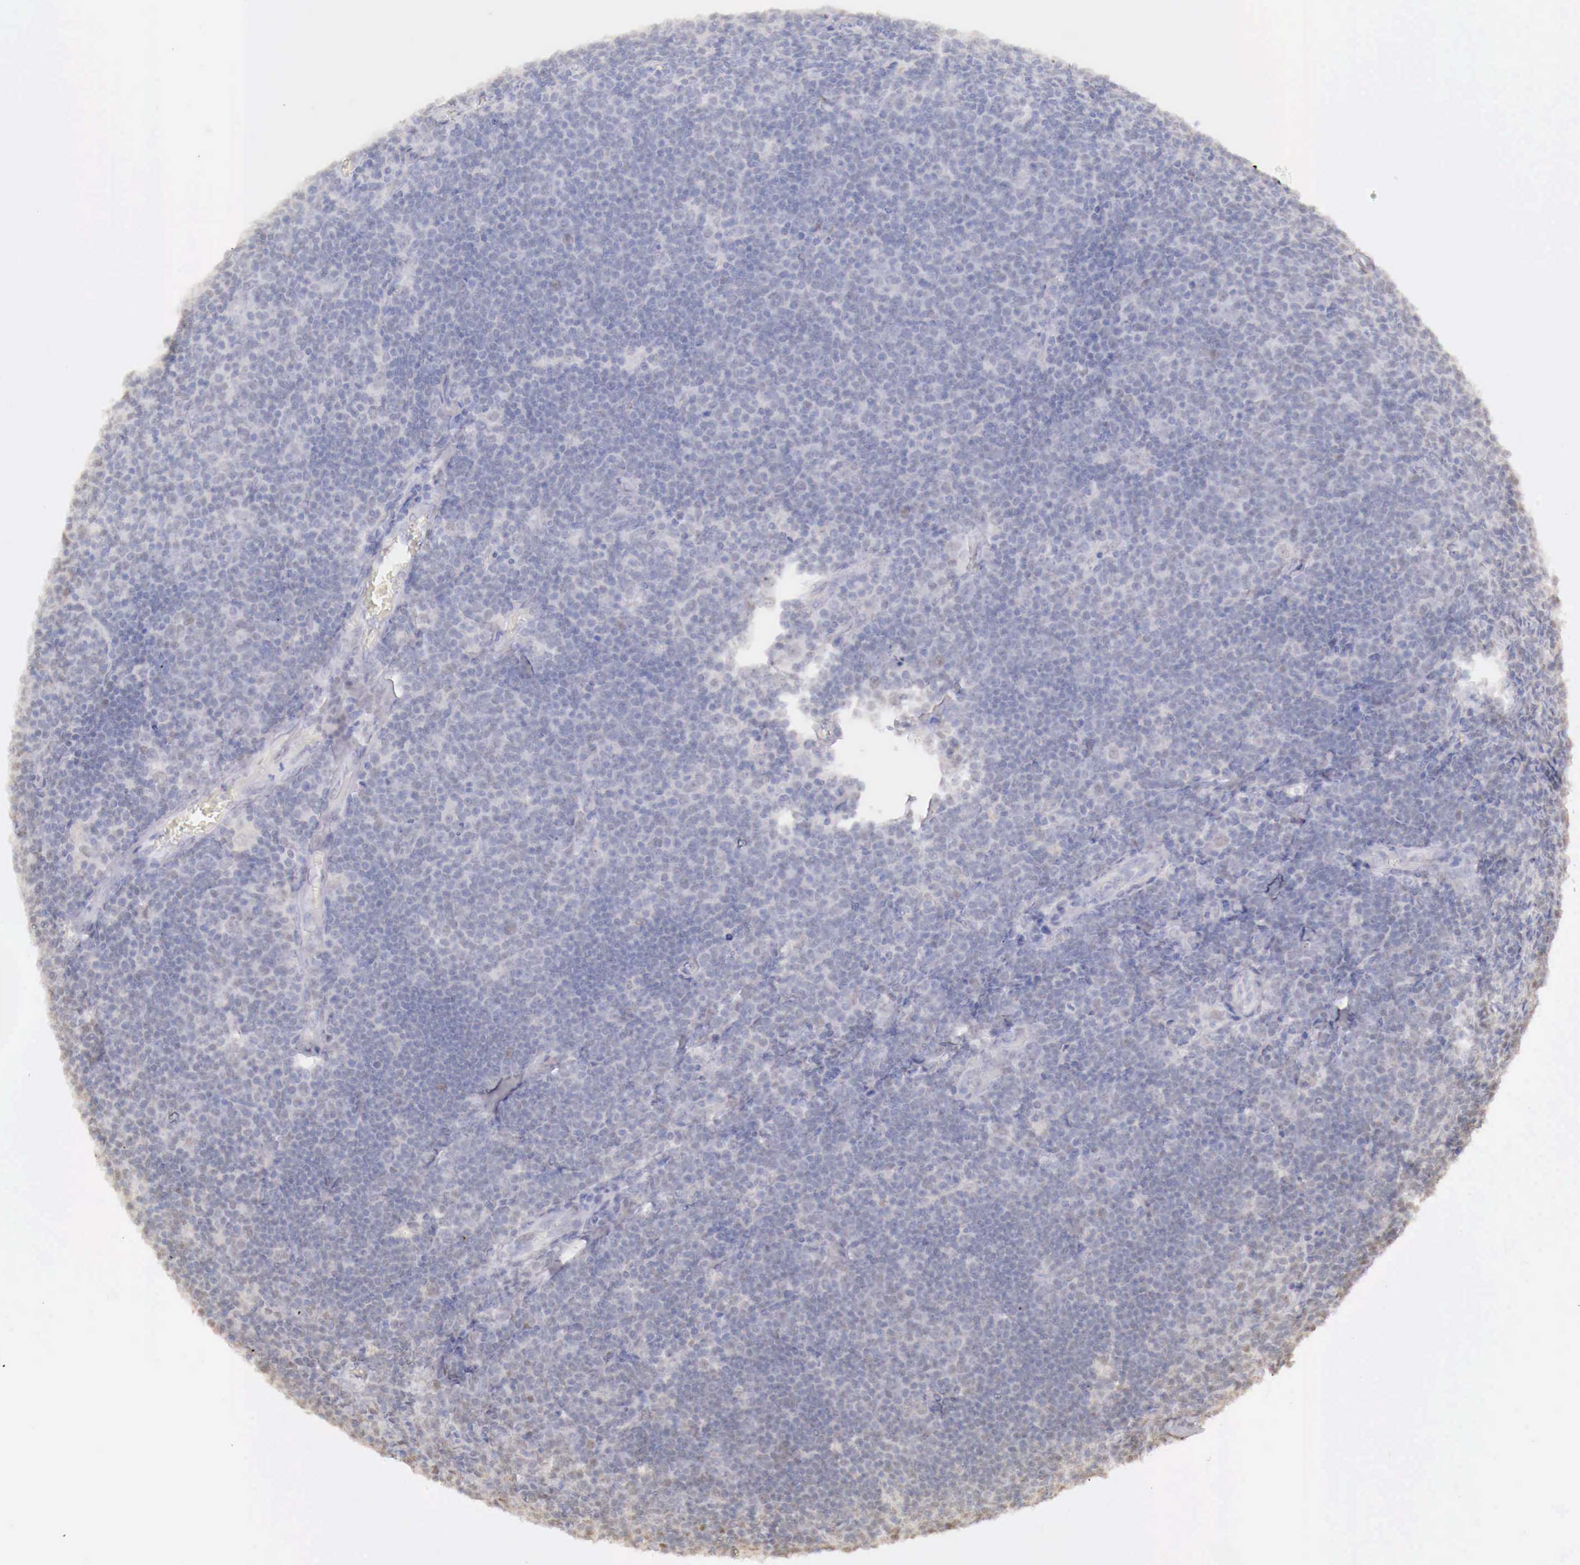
{"staining": {"intensity": "negative", "quantity": "none", "location": "none"}, "tissue": "lymphoma", "cell_type": "Tumor cells", "image_type": "cancer", "snomed": [{"axis": "morphology", "description": "Malignant lymphoma, non-Hodgkin's type, Low grade"}, {"axis": "topography", "description": "Lymph node"}], "caption": "Photomicrograph shows no protein positivity in tumor cells of low-grade malignant lymphoma, non-Hodgkin's type tissue.", "gene": "UBA1", "patient": {"sex": "male", "age": 74}}